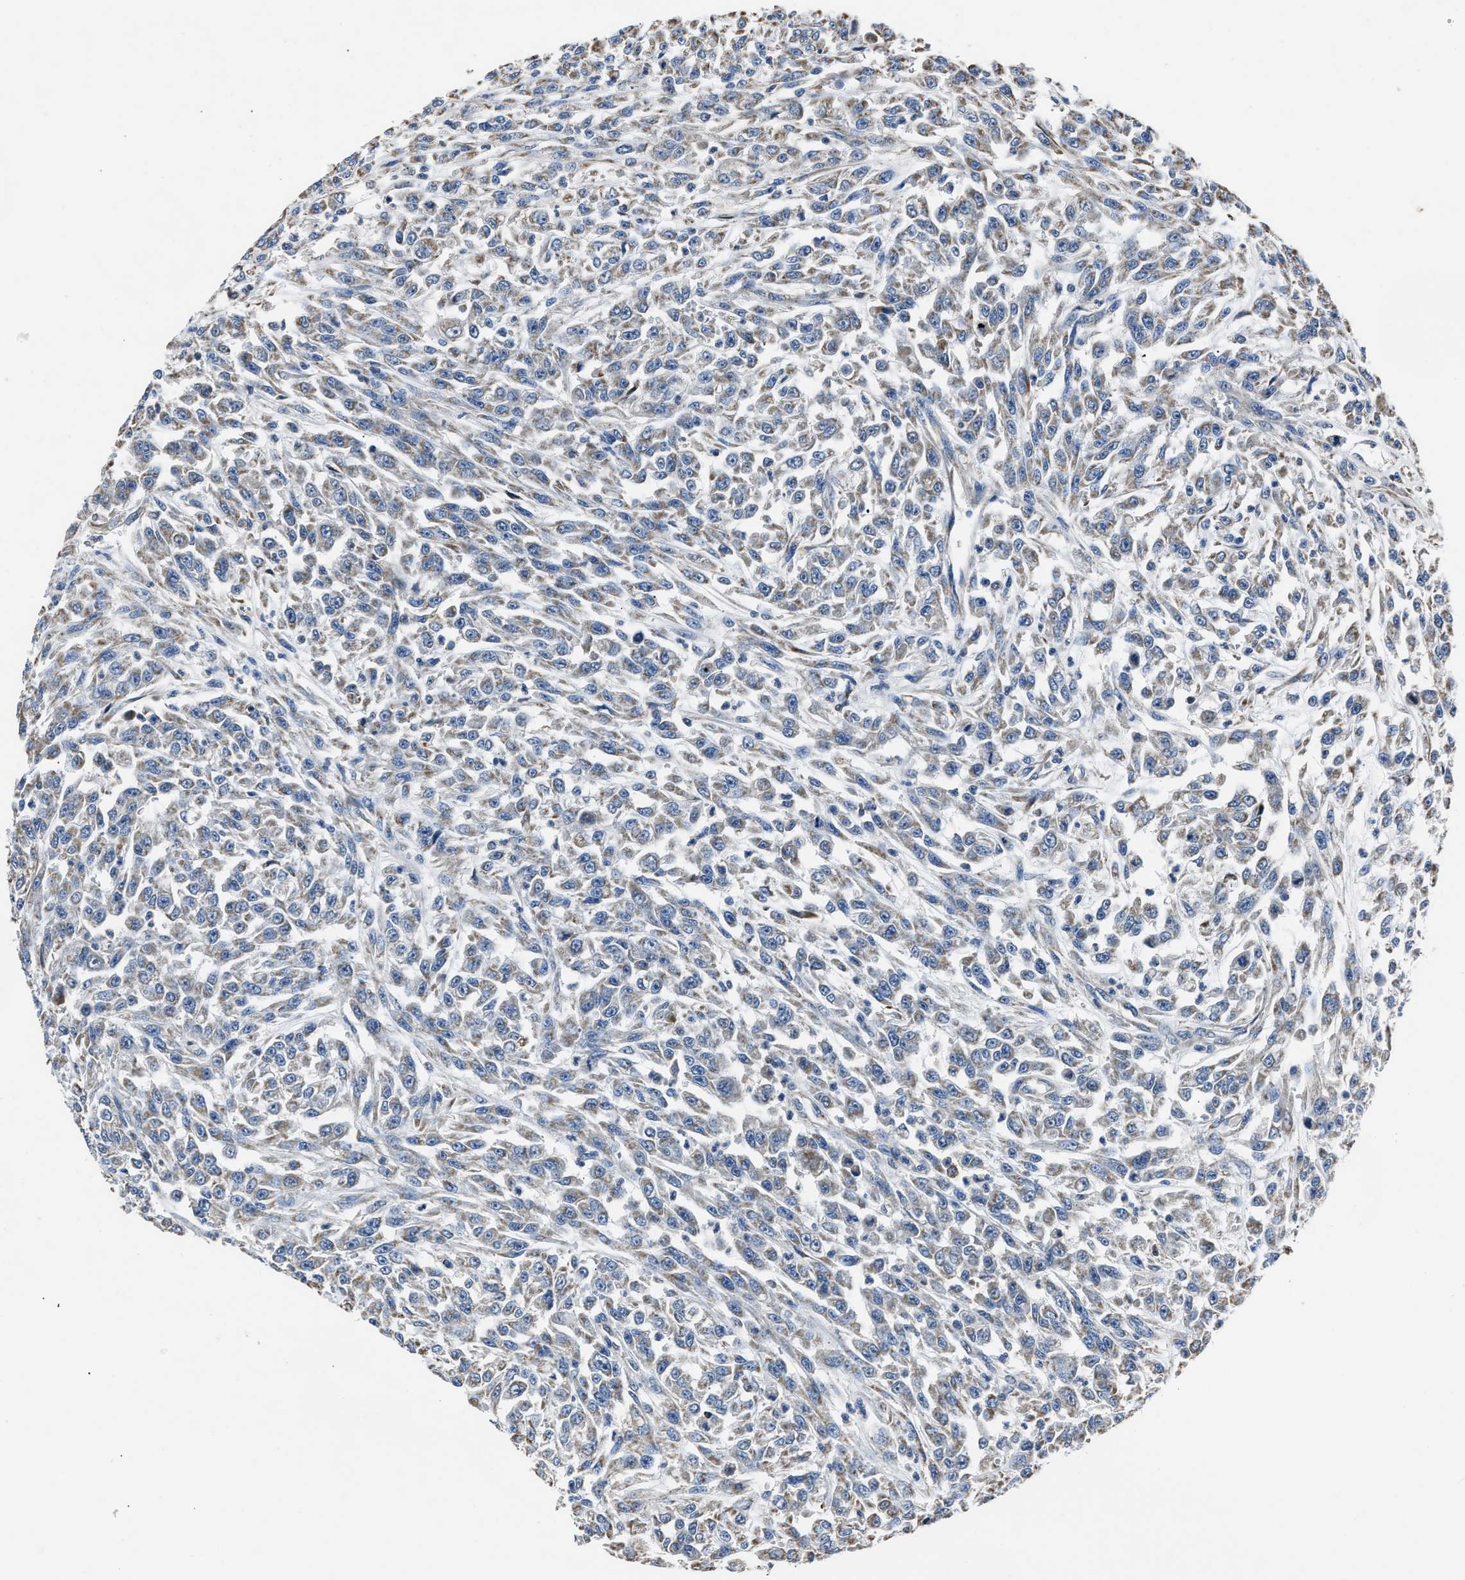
{"staining": {"intensity": "weak", "quantity": ">75%", "location": "cytoplasmic/membranous"}, "tissue": "urothelial cancer", "cell_type": "Tumor cells", "image_type": "cancer", "snomed": [{"axis": "morphology", "description": "Urothelial carcinoma, High grade"}, {"axis": "topography", "description": "Urinary bladder"}], "caption": "DAB (3,3'-diaminobenzidine) immunohistochemical staining of urothelial carcinoma (high-grade) demonstrates weak cytoplasmic/membranous protein expression in about >75% of tumor cells. Using DAB (3,3'-diaminobenzidine) (brown) and hematoxylin (blue) stains, captured at high magnification using brightfield microscopy.", "gene": "NSUN5", "patient": {"sex": "male", "age": 46}}